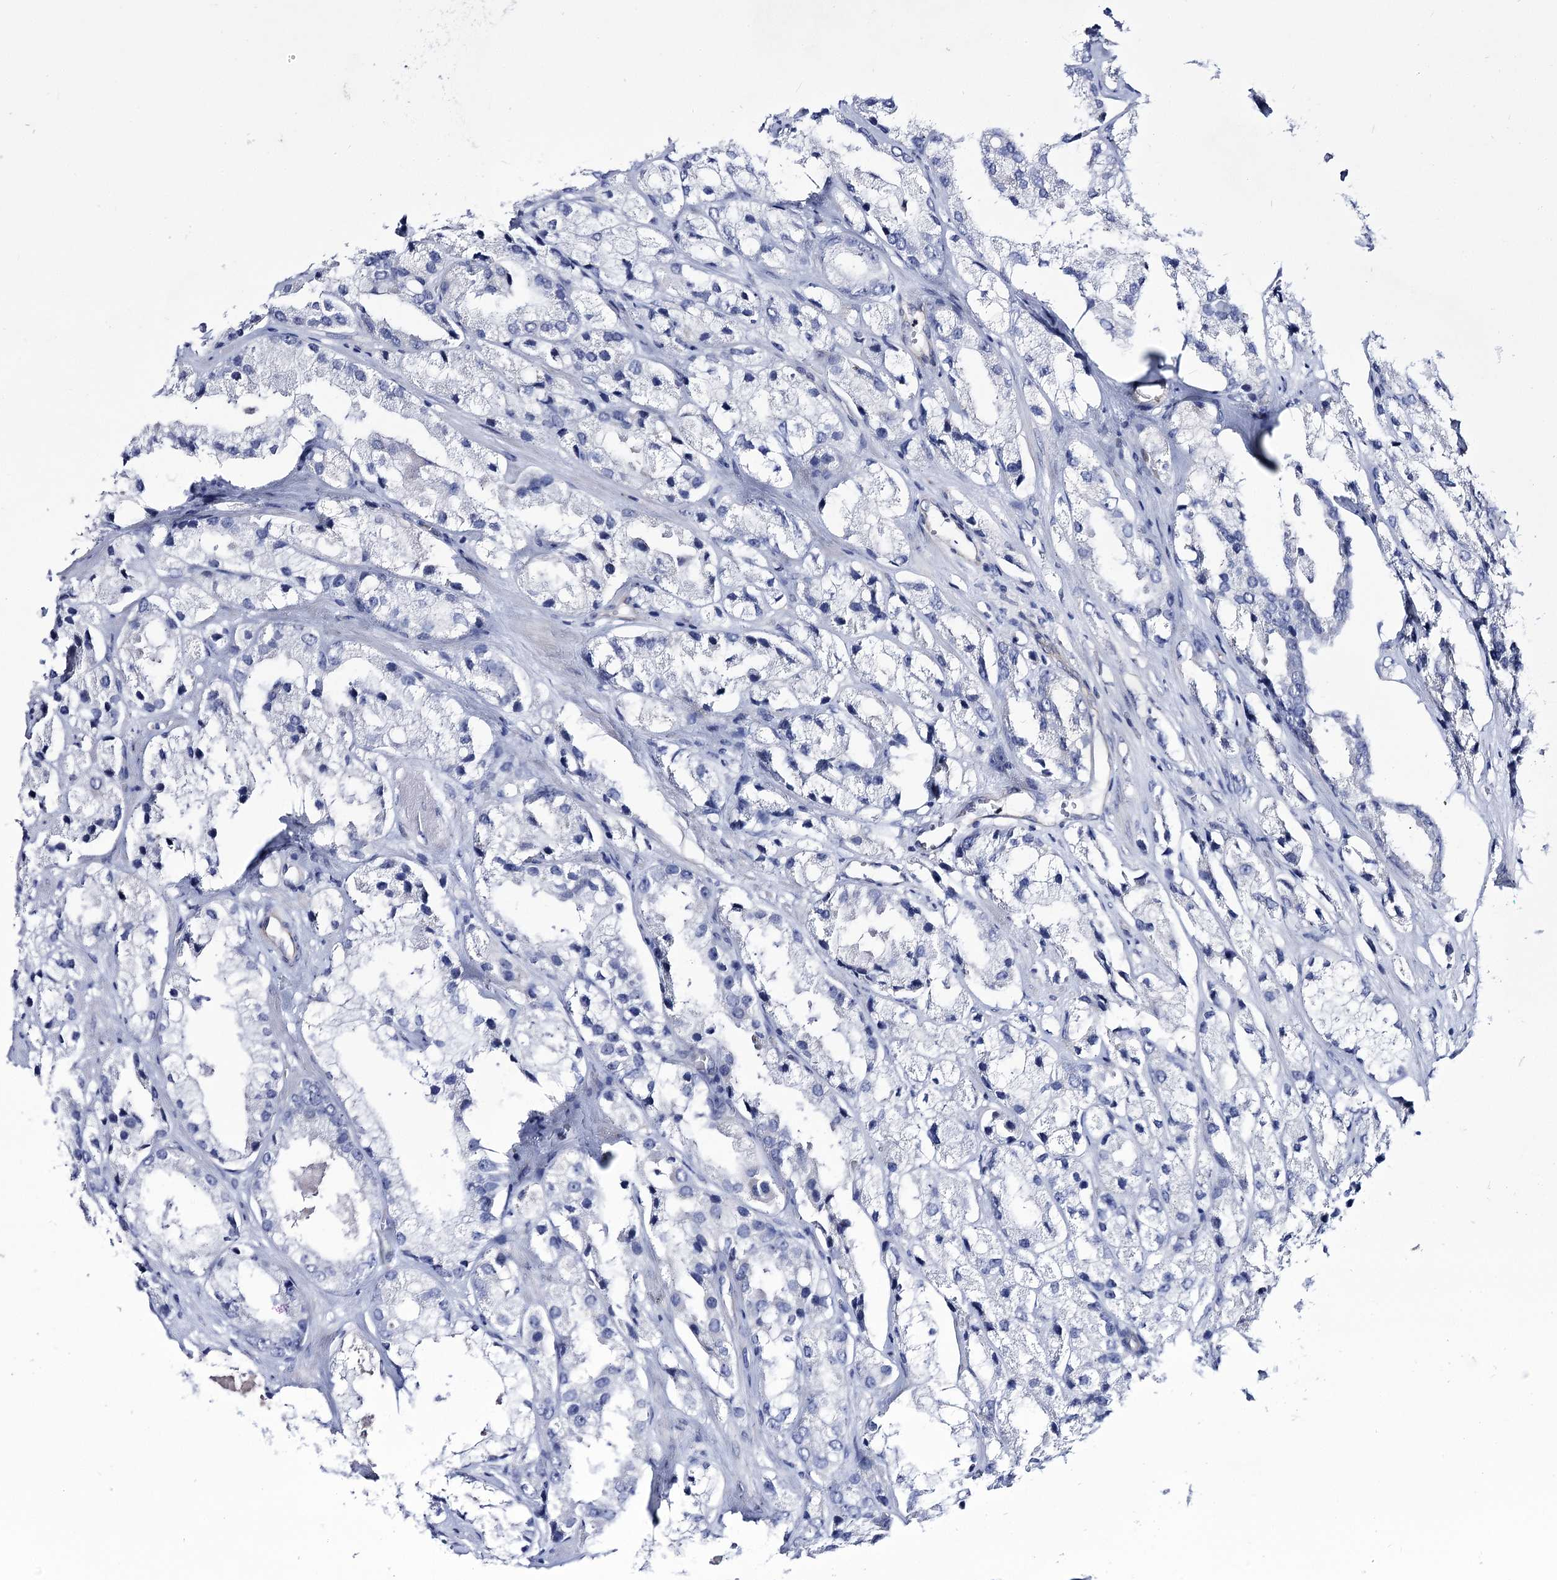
{"staining": {"intensity": "negative", "quantity": "none", "location": "none"}, "tissue": "prostate cancer", "cell_type": "Tumor cells", "image_type": "cancer", "snomed": [{"axis": "morphology", "description": "Adenocarcinoma, High grade"}, {"axis": "topography", "description": "Prostate"}], "caption": "Tumor cells show no significant protein positivity in adenocarcinoma (high-grade) (prostate).", "gene": "THAP6", "patient": {"sex": "male", "age": 66}}